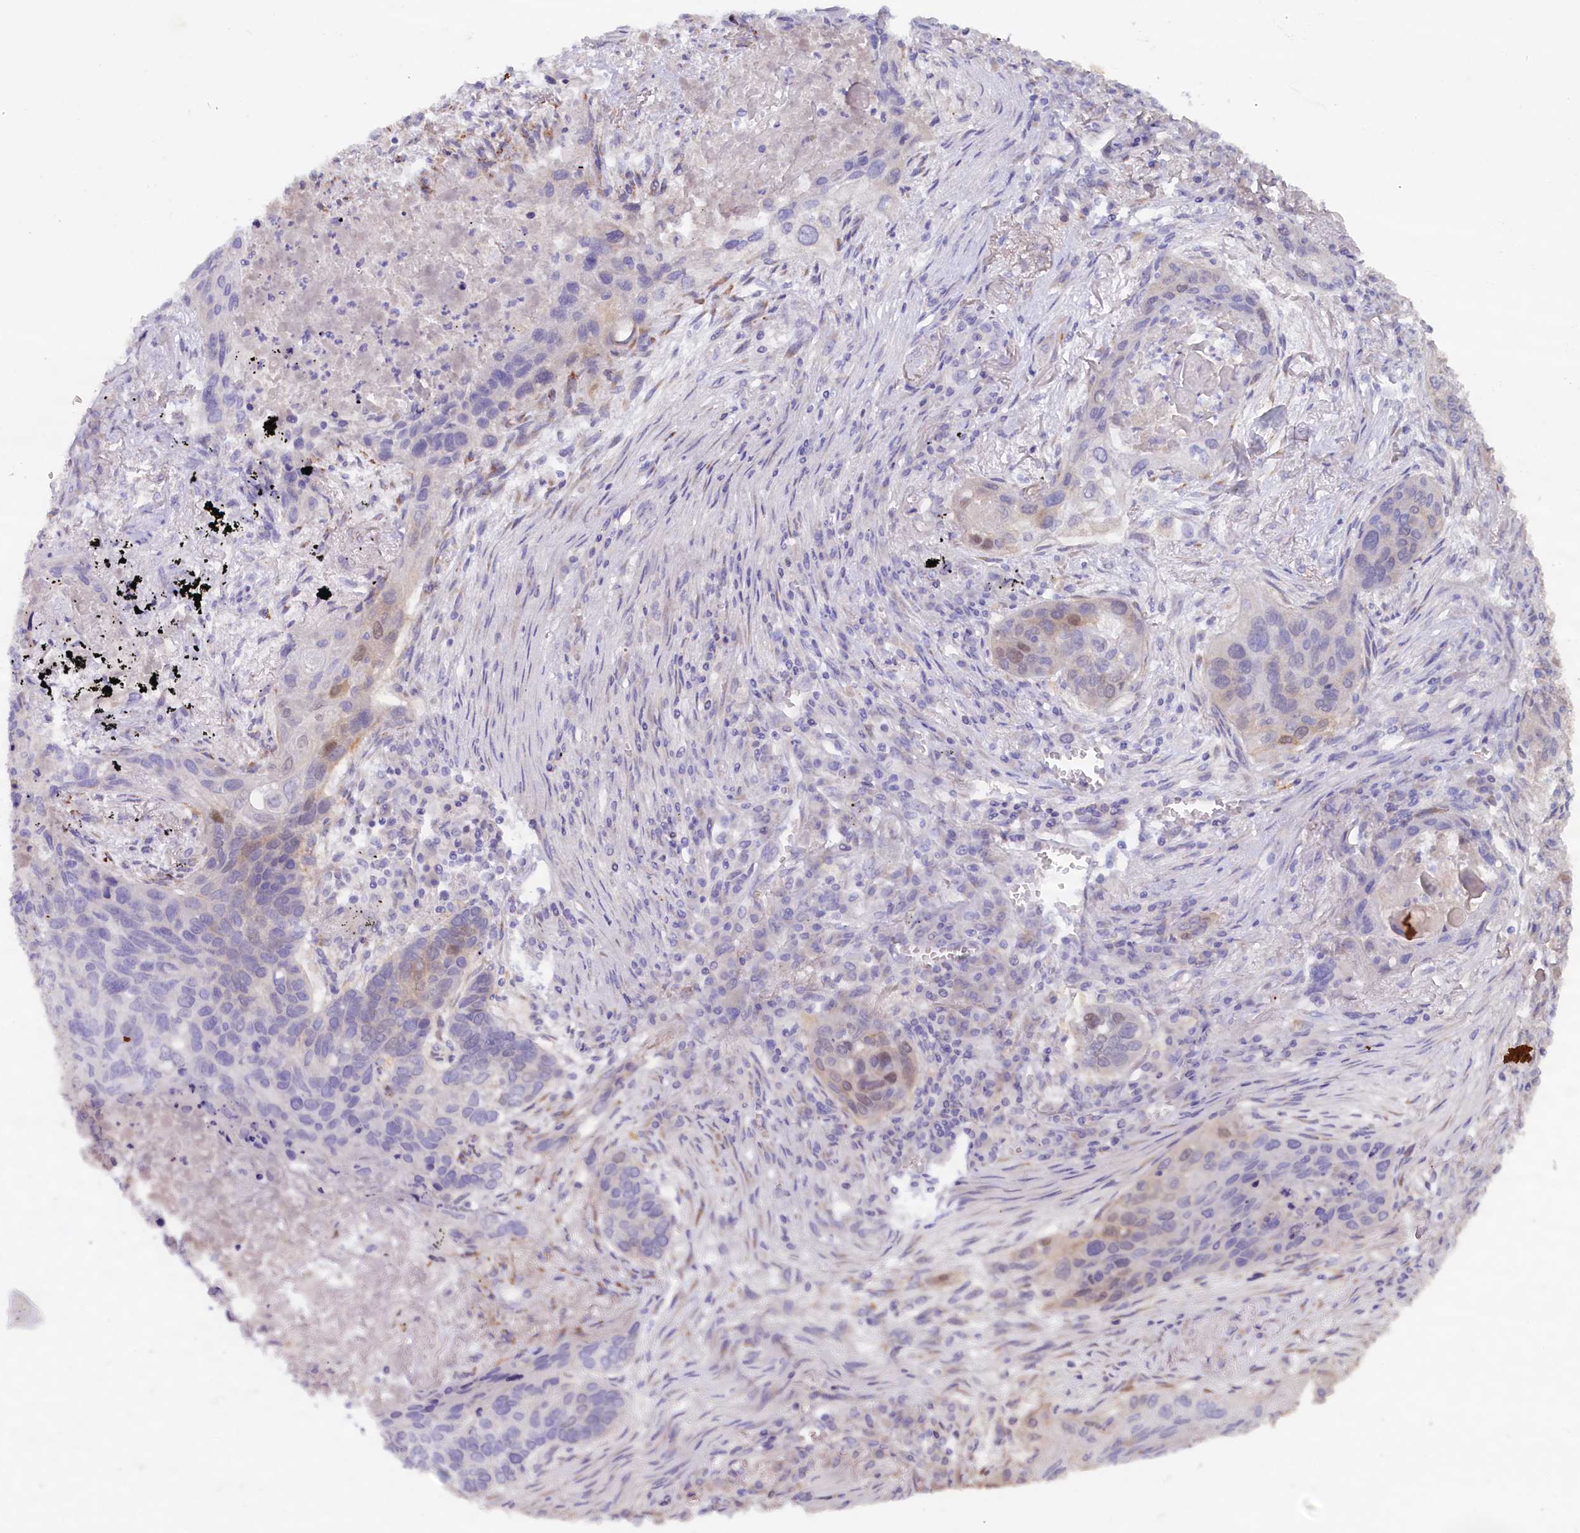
{"staining": {"intensity": "weak", "quantity": "<25%", "location": "nuclear"}, "tissue": "lung cancer", "cell_type": "Tumor cells", "image_type": "cancer", "snomed": [{"axis": "morphology", "description": "Squamous cell carcinoma, NOS"}, {"axis": "topography", "description": "Lung"}], "caption": "Photomicrograph shows no protein staining in tumor cells of lung cancer (squamous cell carcinoma) tissue. (DAB immunohistochemistry with hematoxylin counter stain).", "gene": "ZSWIM4", "patient": {"sex": "female", "age": 63}}